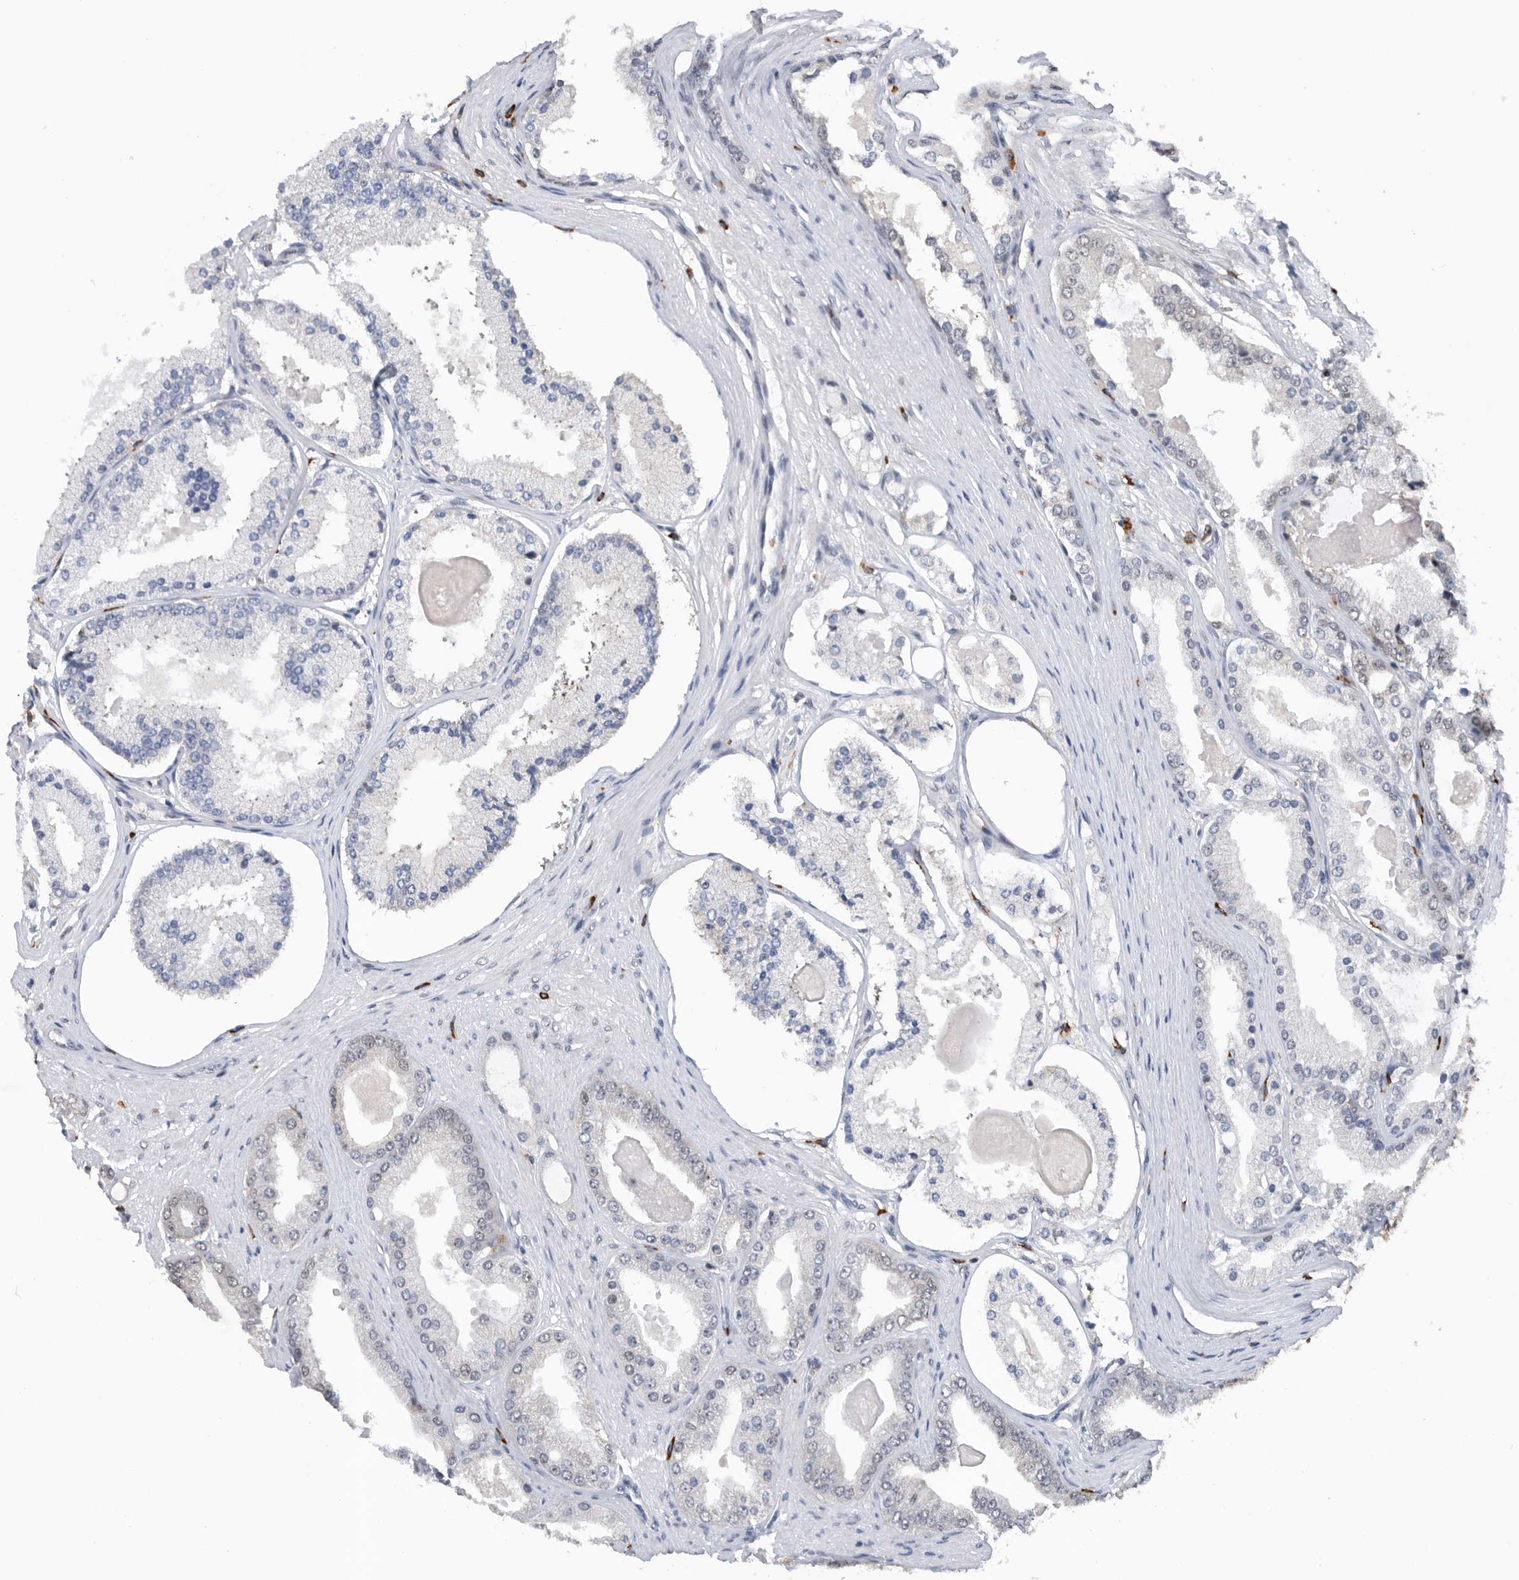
{"staining": {"intensity": "weak", "quantity": "<25%", "location": "nuclear"}, "tissue": "prostate cancer", "cell_type": "Tumor cells", "image_type": "cancer", "snomed": [{"axis": "morphology", "description": "Adenocarcinoma, High grade"}, {"axis": "topography", "description": "Prostate"}], "caption": "A photomicrograph of prostate cancer stained for a protein reveals no brown staining in tumor cells.", "gene": "ZNF260", "patient": {"sex": "male", "age": 60}}